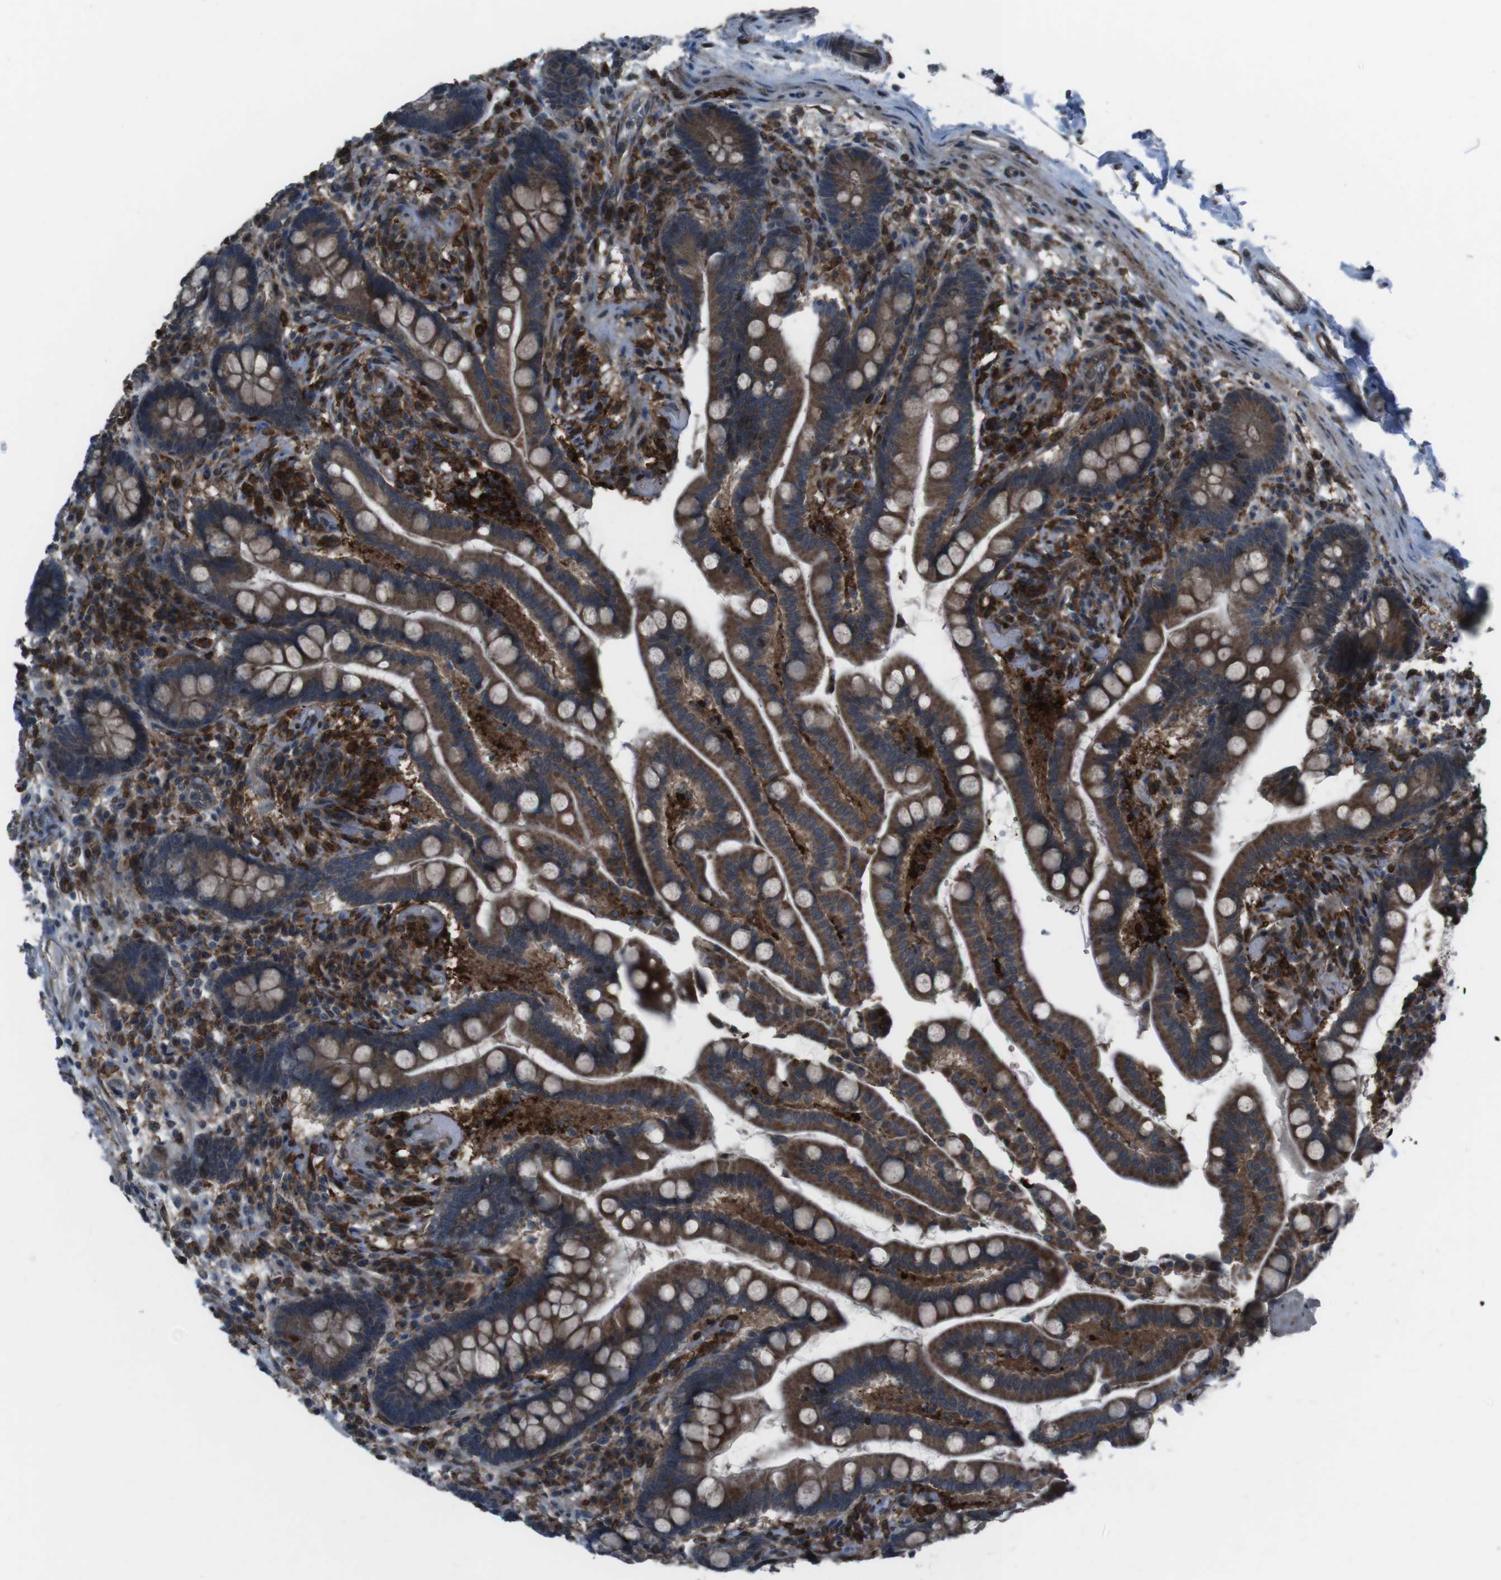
{"staining": {"intensity": "weak", "quantity": ">75%", "location": "cytoplasmic/membranous"}, "tissue": "colon", "cell_type": "Endothelial cells", "image_type": "normal", "snomed": [{"axis": "morphology", "description": "Normal tissue, NOS"}, {"axis": "topography", "description": "Colon"}], "caption": "Immunohistochemistry (IHC) image of normal colon stained for a protein (brown), which reveals low levels of weak cytoplasmic/membranous staining in about >75% of endothelial cells.", "gene": "GDF10", "patient": {"sex": "male", "age": 73}}